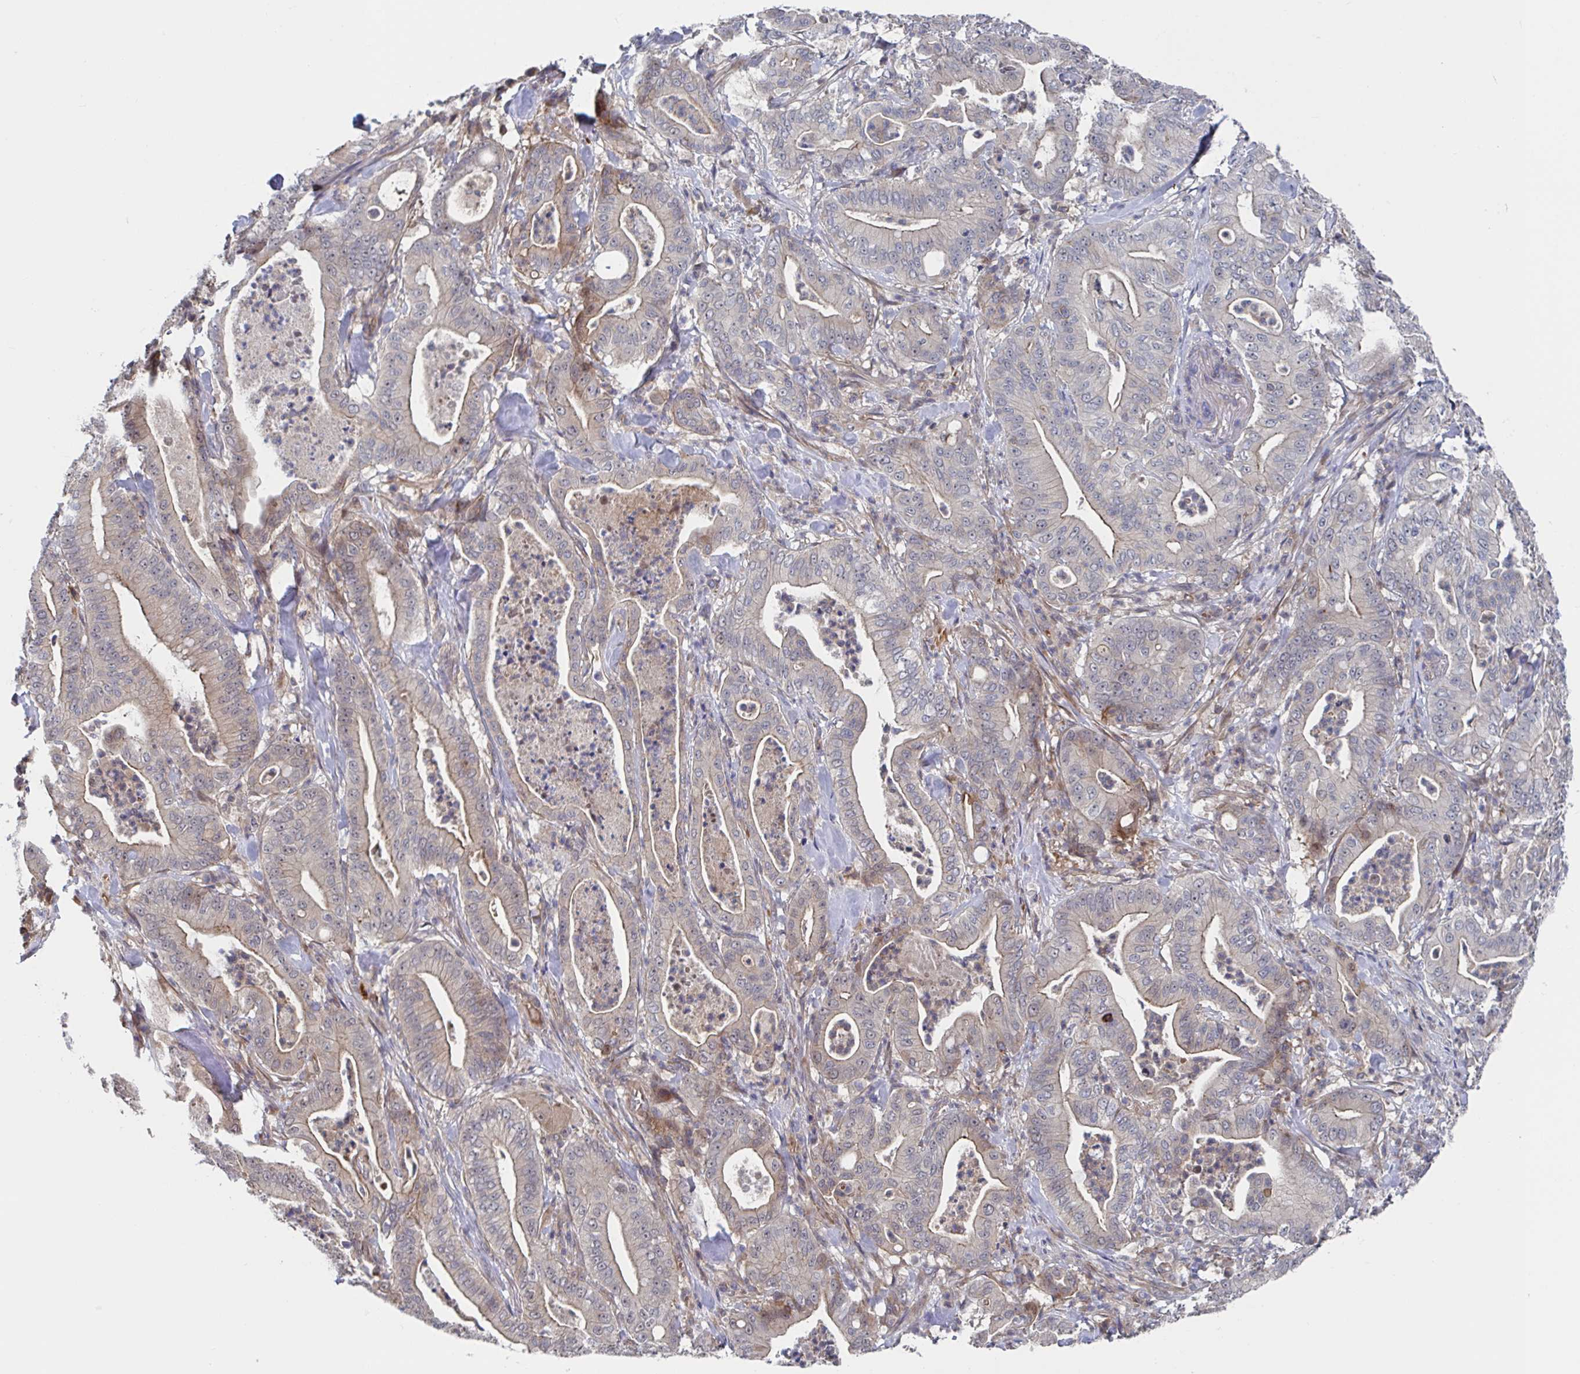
{"staining": {"intensity": "weak", "quantity": "25%-75%", "location": "cytoplasmic/membranous"}, "tissue": "pancreatic cancer", "cell_type": "Tumor cells", "image_type": "cancer", "snomed": [{"axis": "morphology", "description": "Adenocarcinoma, NOS"}, {"axis": "topography", "description": "Pancreas"}], "caption": "Protein expression analysis of human pancreatic cancer (adenocarcinoma) reveals weak cytoplasmic/membranous positivity in approximately 25%-75% of tumor cells.", "gene": "DHRS12", "patient": {"sex": "male", "age": 71}}